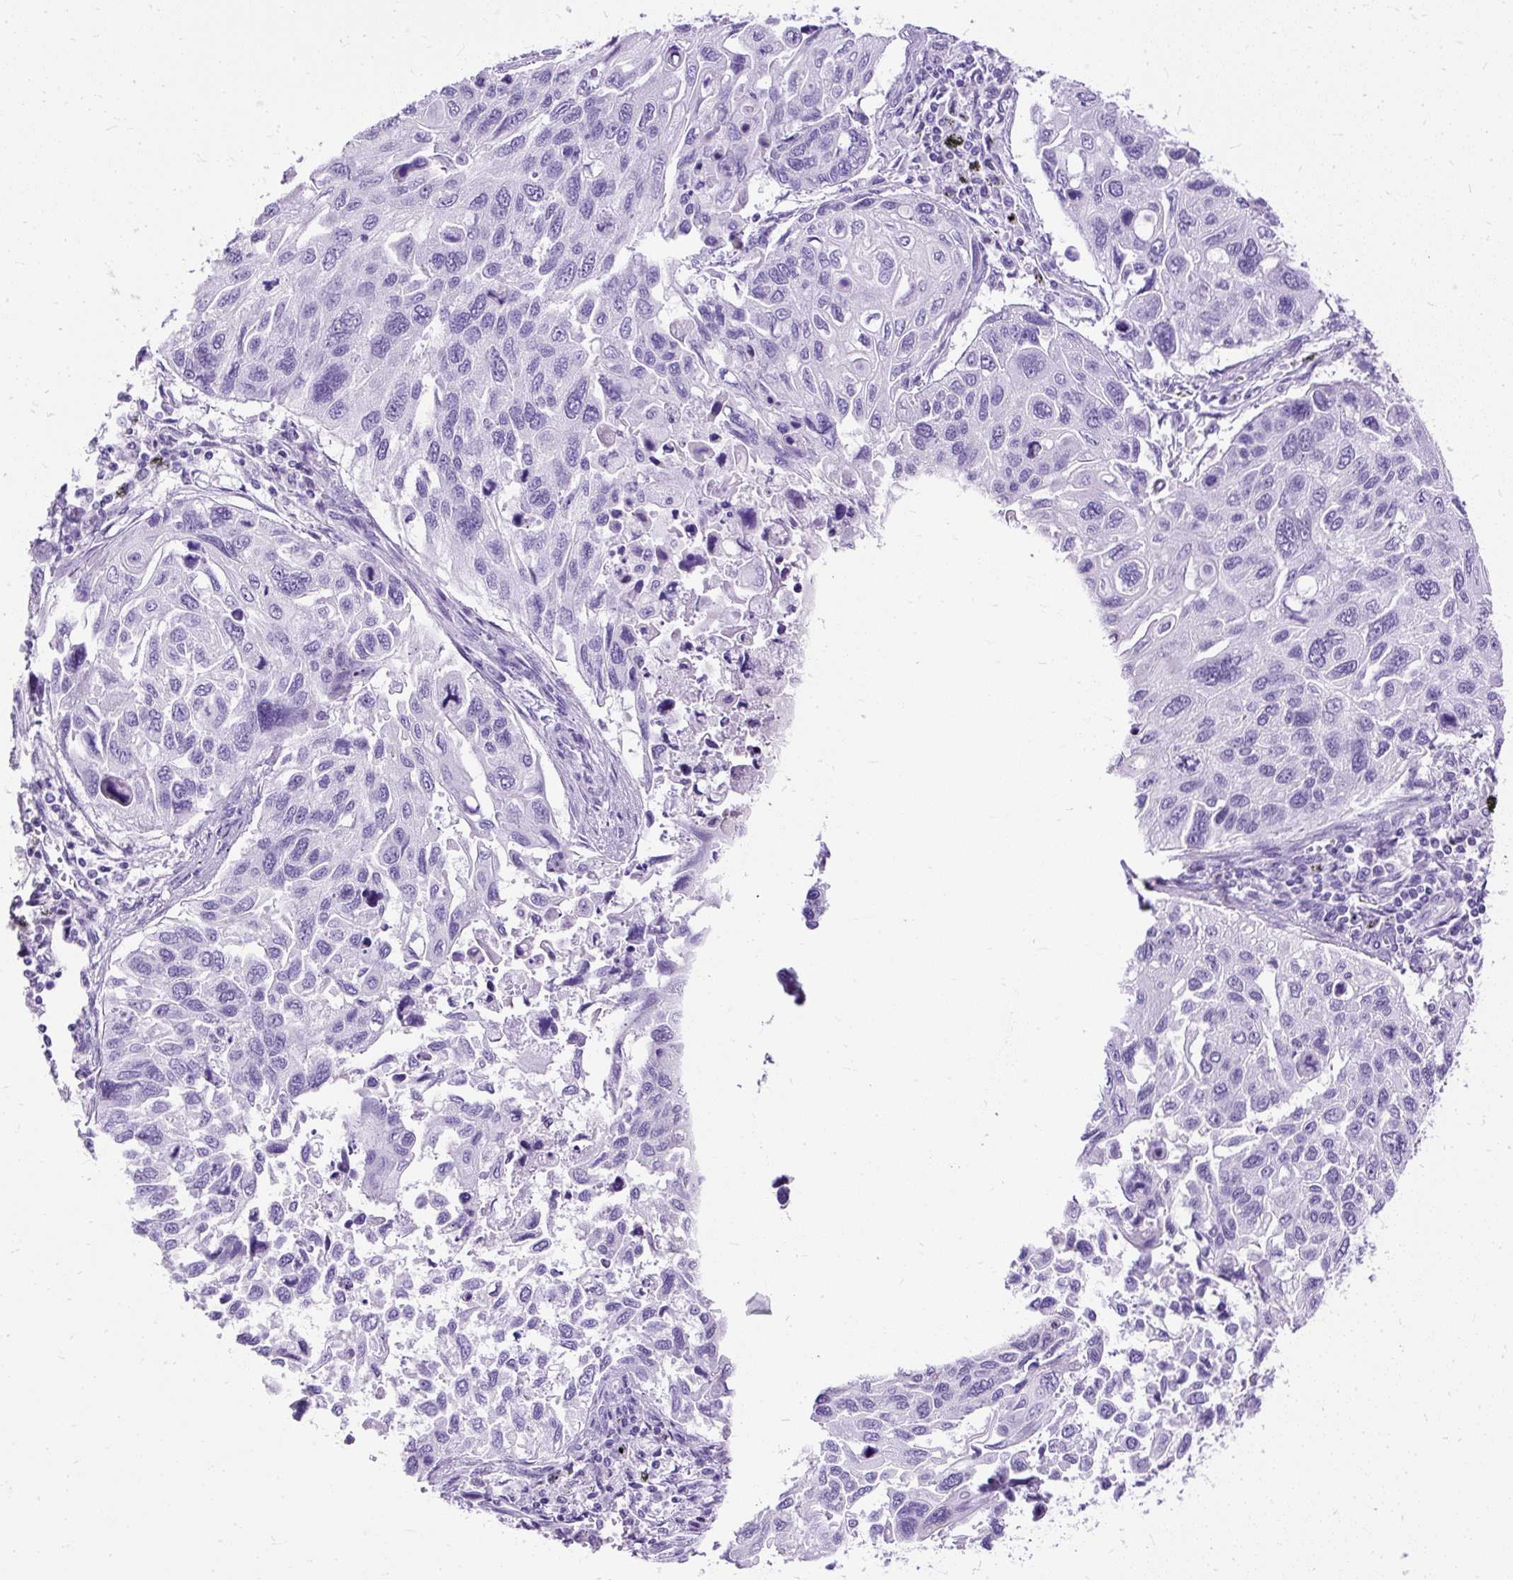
{"staining": {"intensity": "negative", "quantity": "none", "location": "none"}, "tissue": "lung cancer", "cell_type": "Tumor cells", "image_type": "cancer", "snomed": [{"axis": "morphology", "description": "Squamous cell carcinoma, NOS"}, {"axis": "topography", "description": "Lung"}], "caption": "There is no significant expression in tumor cells of lung cancer. Brightfield microscopy of immunohistochemistry (IHC) stained with DAB (brown) and hematoxylin (blue), captured at high magnification.", "gene": "HEY1", "patient": {"sex": "male", "age": 62}}